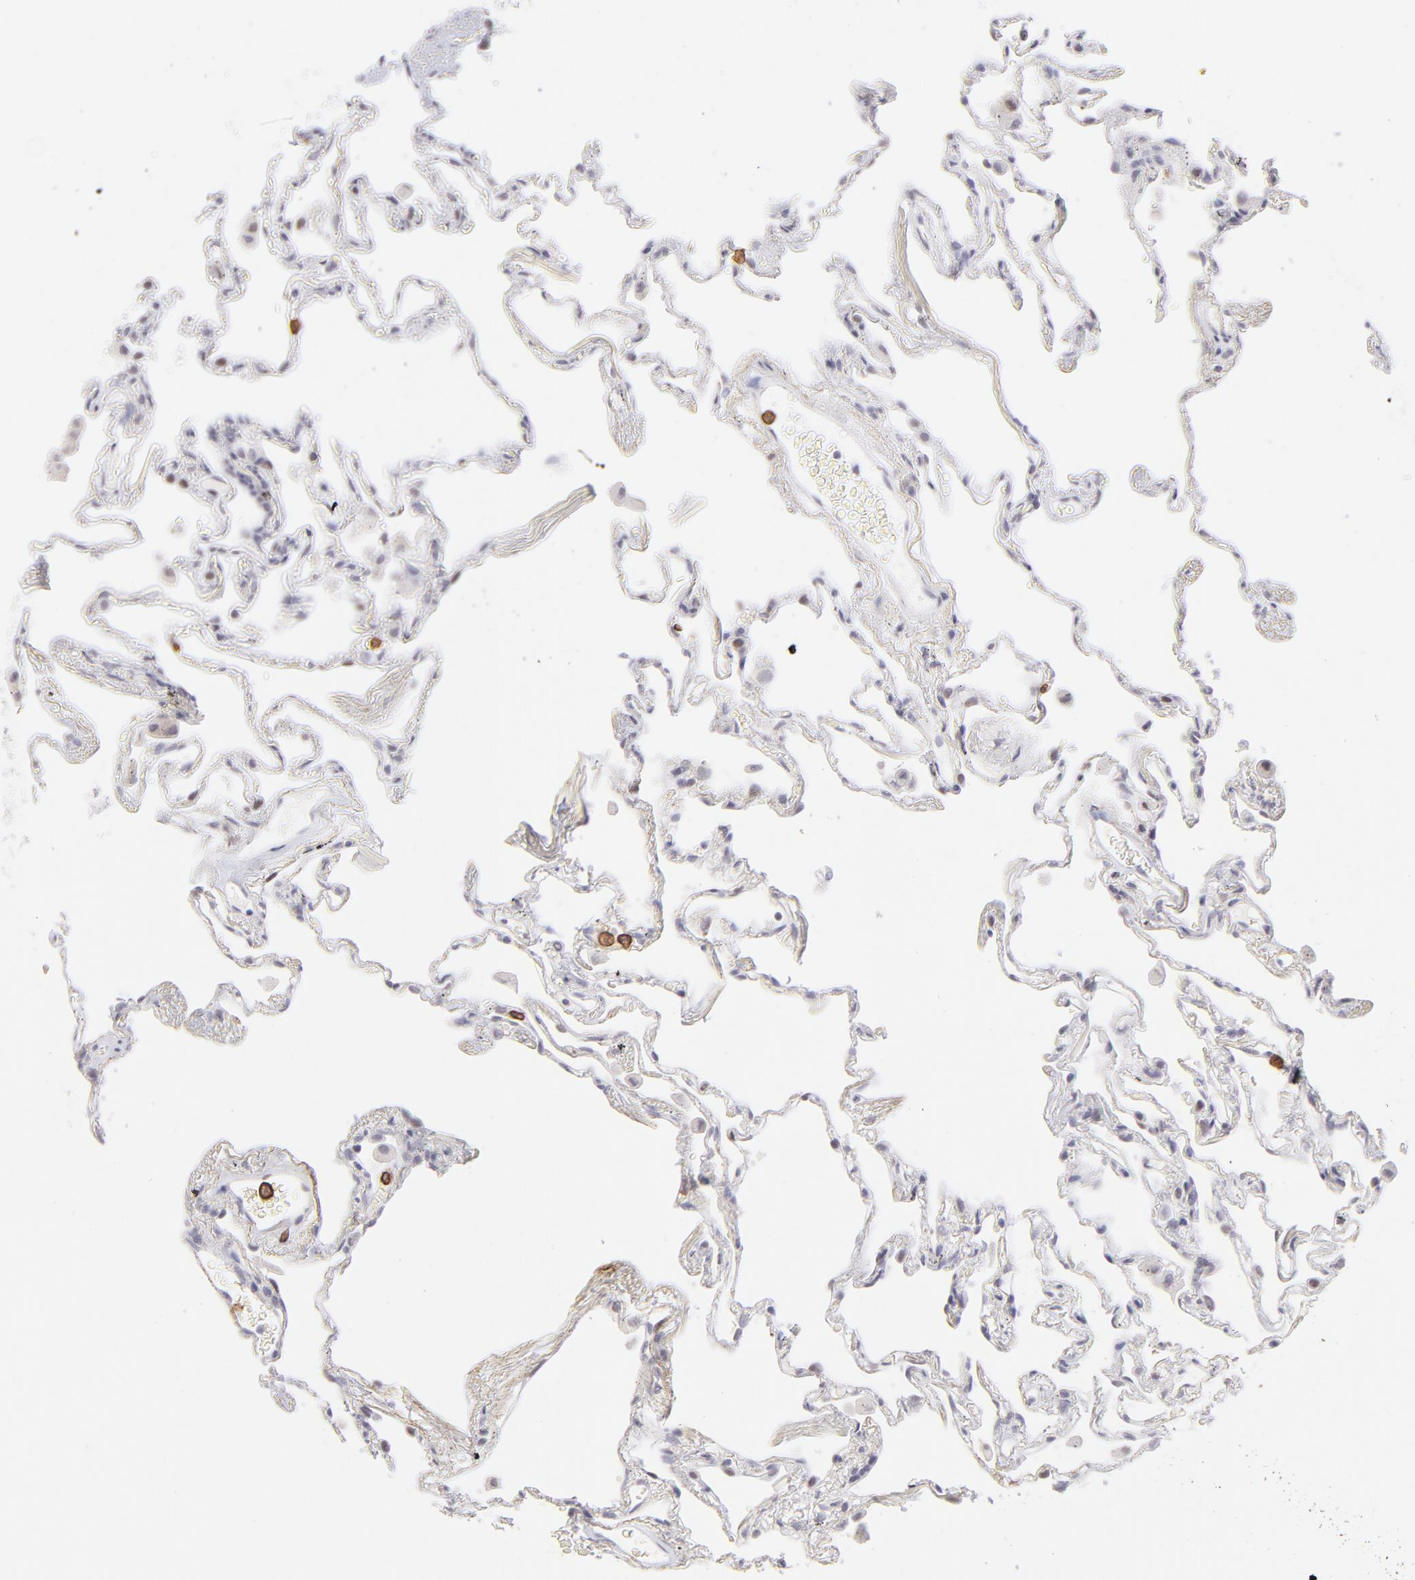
{"staining": {"intensity": "negative", "quantity": "none", "location": "none"}, "tissue": "lung", "cell_type": "Alveolar cells", "image_type": "normal", "snomed": [{"axis": "morphology", "description": "Normal tissue, NOS"}, {"axis": "morphology", "description": "Inflammation, NOS"}, {"axis": "topography", "description": "Lung"}], "caption": "DAB immunohistochemical staining of unremarkable lung displays no significant expression in alveolar cells. The staining was performed using DAB to visualize the protein expression in brown, while the nuclei were stained in blue with hematoxylin (Magnification: 20x).", "gene": "LTB4R", "patient": {"sex": "male", "age": 69}}